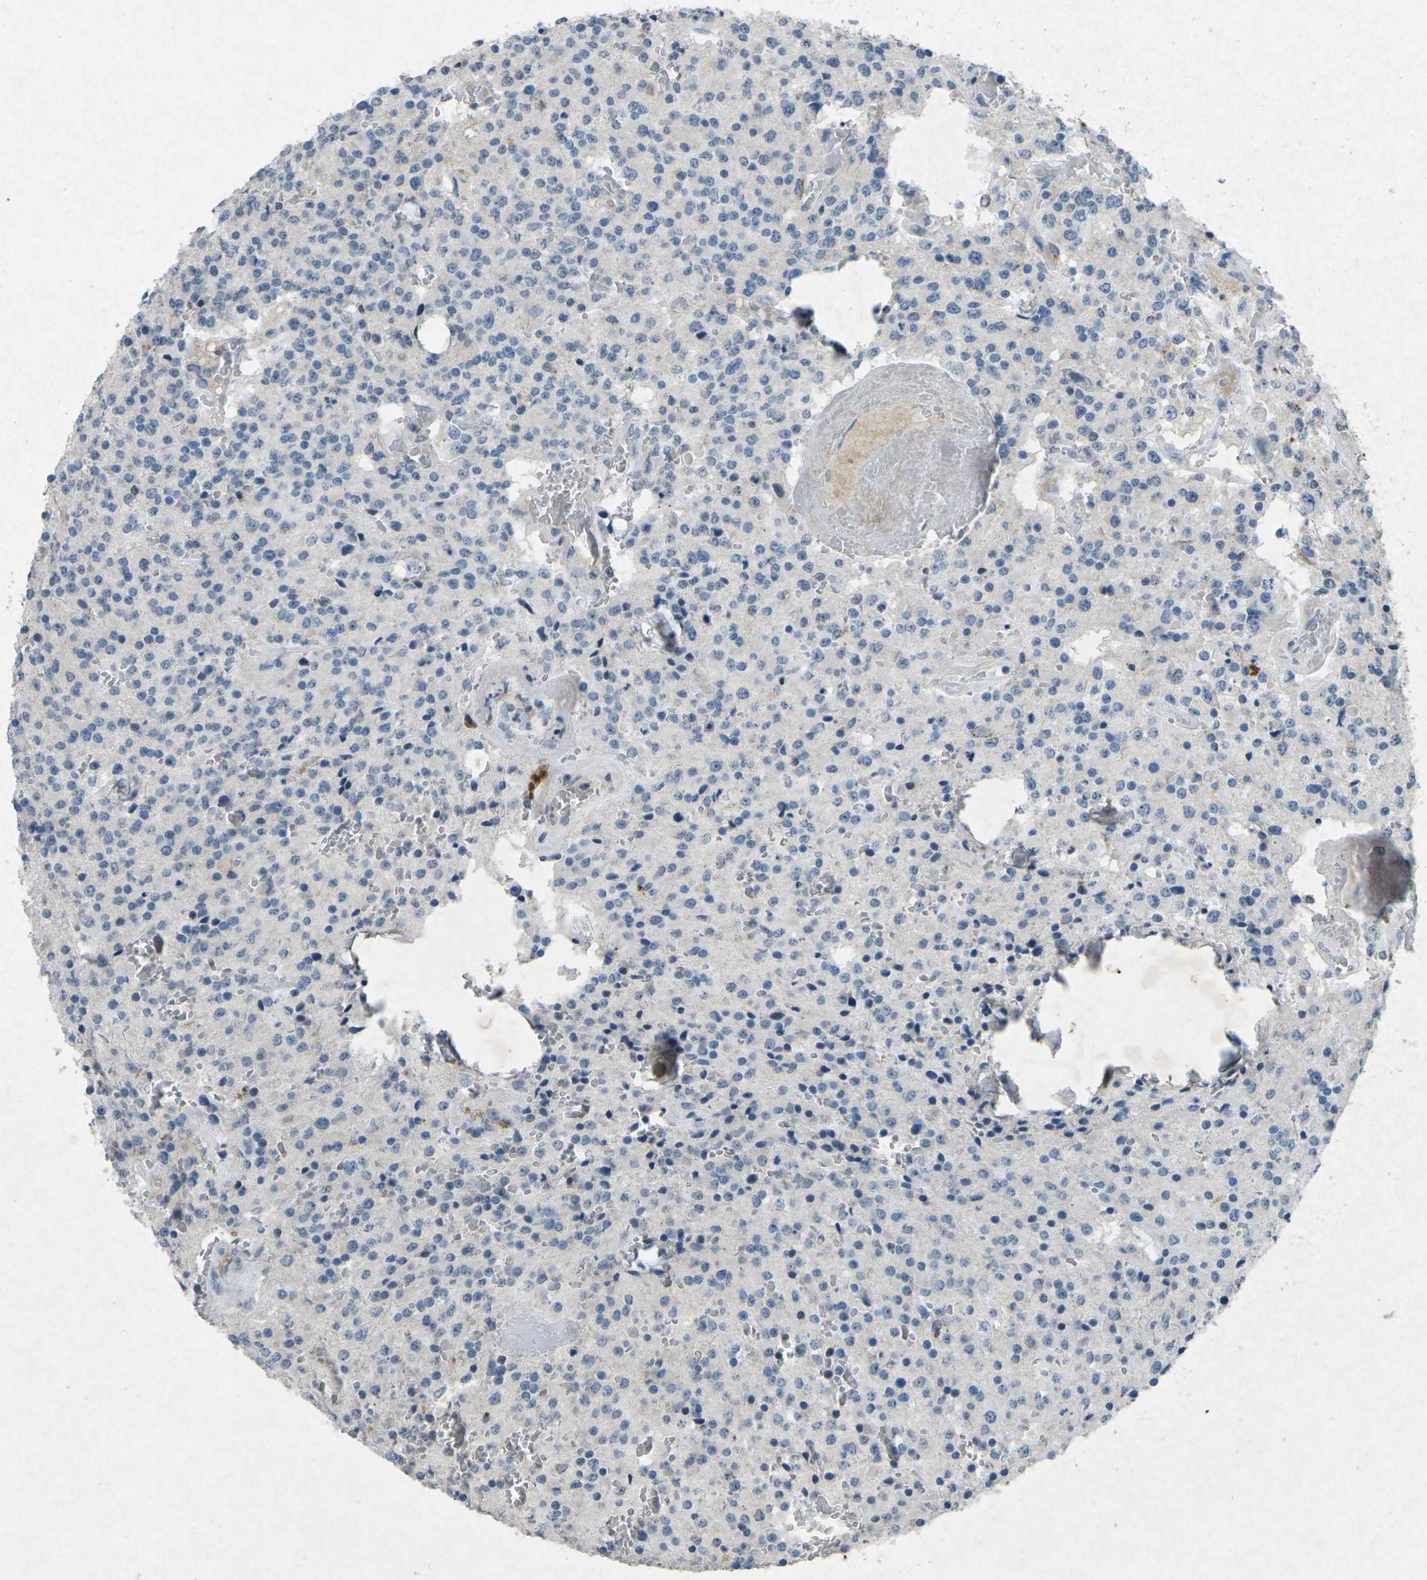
{"staining": {"intensity": "negative", "quantity": "none", "location": "none"}, "tissue": "glioma", "cell_type": "Tumor cells", "image_type": "cancer", "snomed": [{"axis": "morphology", "description": "Glioma, malignant, Low grade"}, {"axis": "topography", "description": "Brain"}], "caption": "This is a image of immunohistochemistry (IHC) staining of low-grade glioma (malignant), which shows no positivity in tumor cells. (Stains: DAB (3,3'-diaminobenzidine) immunohistochemistry (IHC) with hematoxylin counter stain, Microscopy: brightfield microscopy at high magnification).", "gene": "A1BG", "patient": {"sex": "male", "age": 58}}